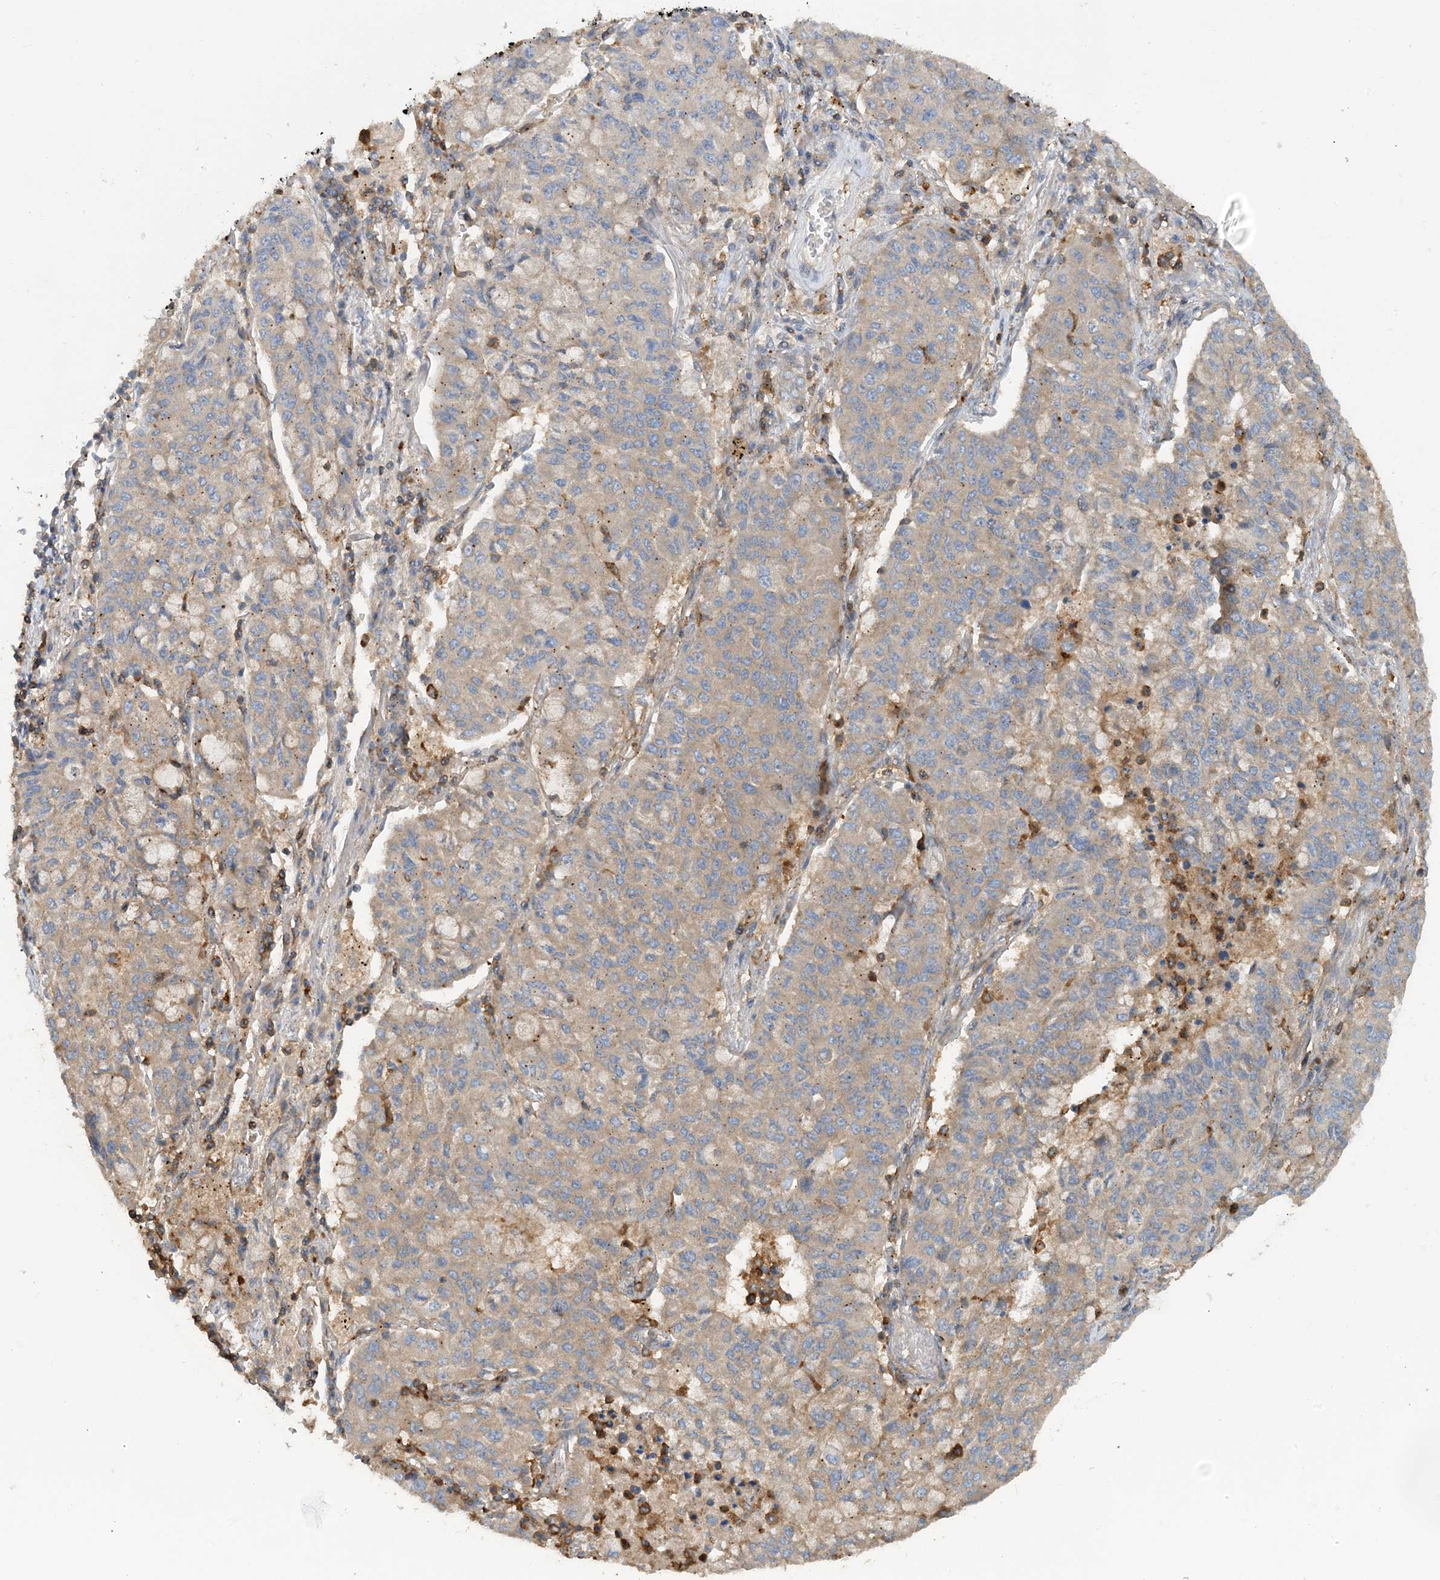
{"staining": {"intensity": "weak", "quantity": ">75%", "location": "cytoplasmic/membranous"}, "tissue": "lung cancer", "cell_type": "Tumor cells", "image_type": "cancer", "snomed": [{"axis": "morphology", "description": "Squamous cell carcinoma, NOS"}, {"axis": "topography", "description": "Lung"}], "caption": "Immunohistochemical staining of human lung cancer (squamous cell carcinoma) exhibits low levels of weak cytoplasmic/membranous protein expression in approximately >75% of tumor cells.", "gene": "SFMBT2", "patient": {"sex": "male", "age": 74}}